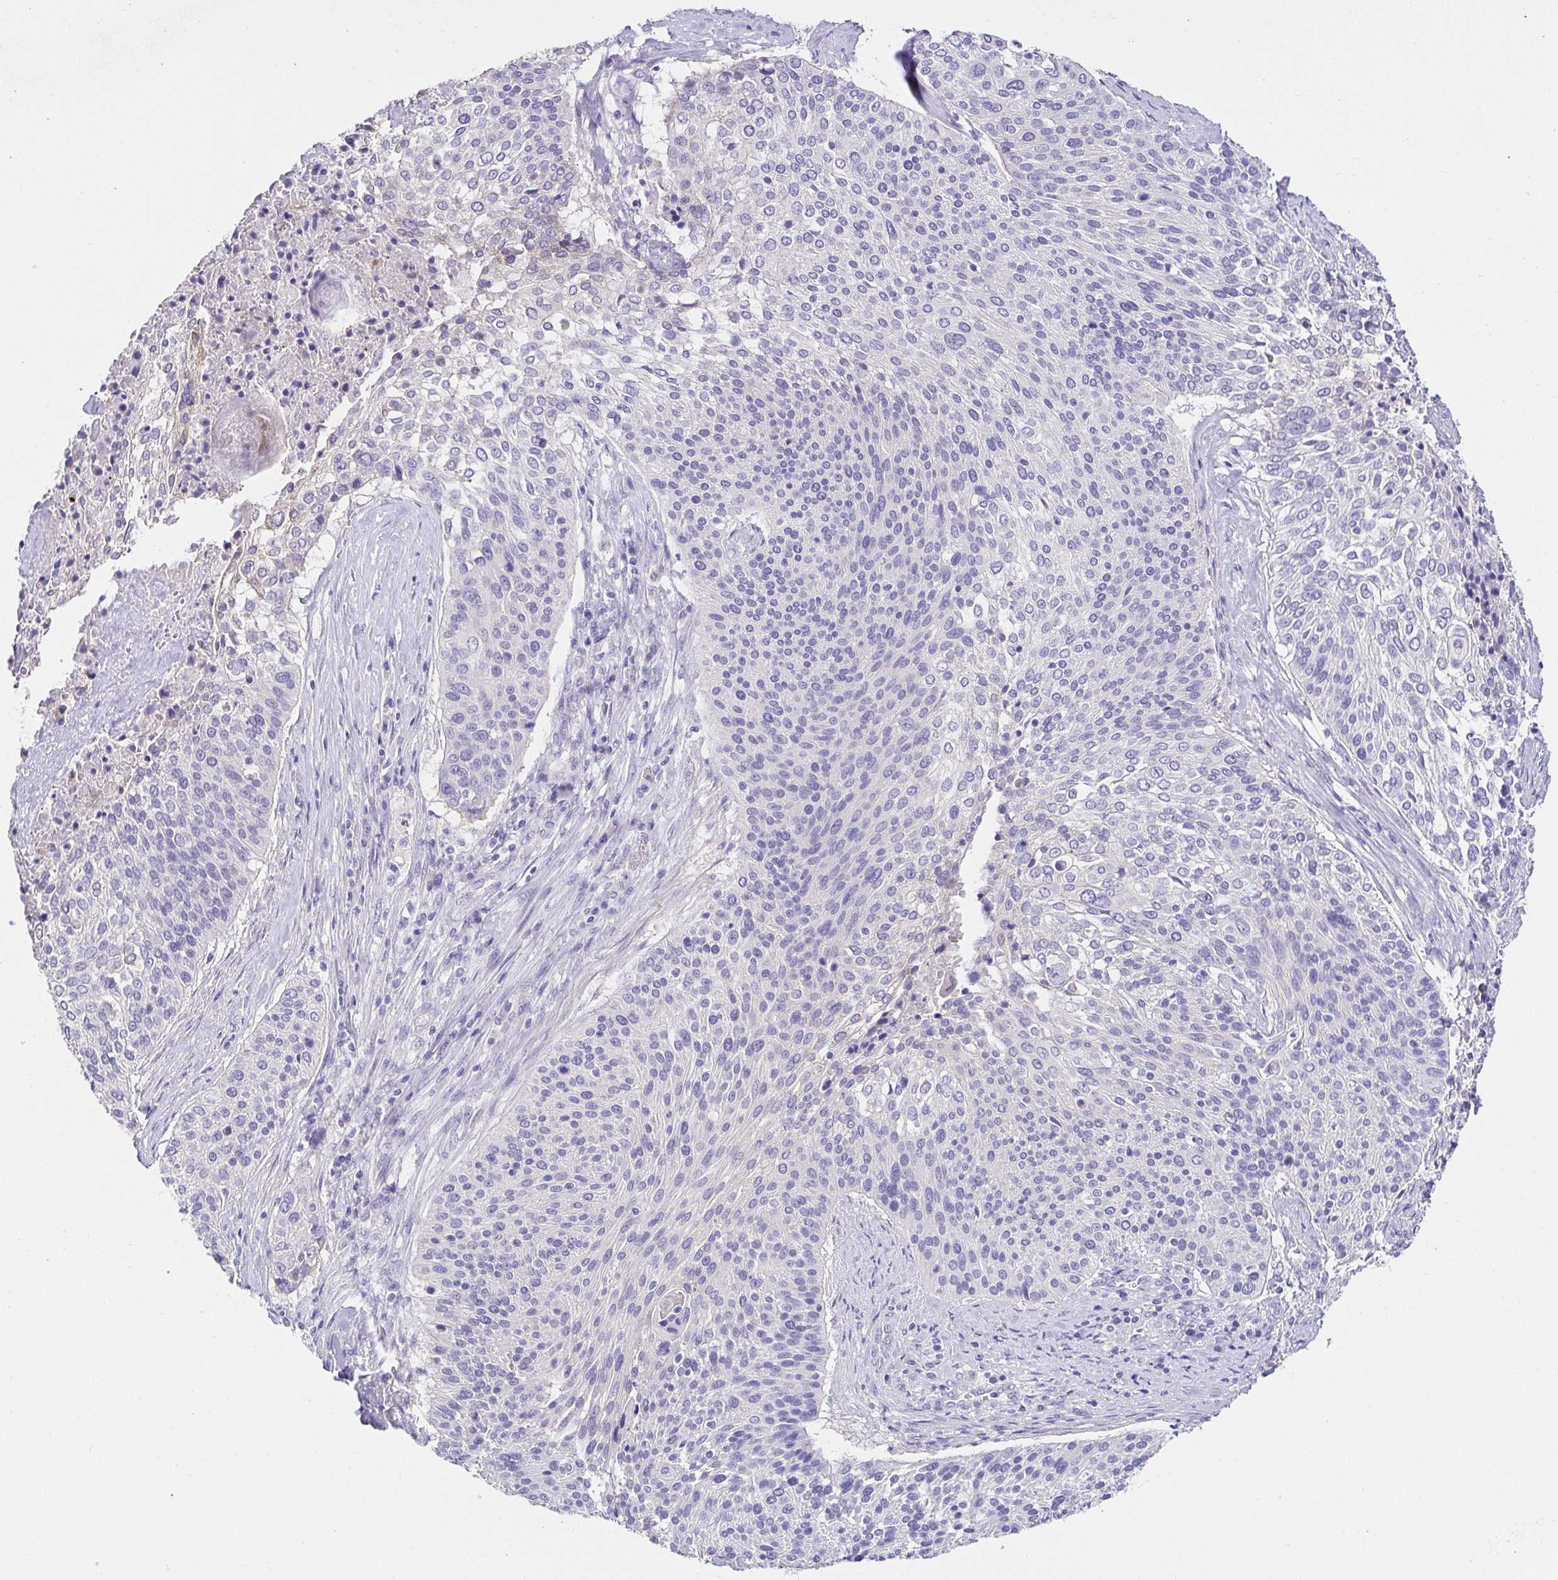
{"staining": {"intensity": "negative", "quantity": "none", "location": "none"}, "tissue": "cervical cancer", "cell_type": "Tumor cells", "image_type": "cancer", "snomed": [{"axis": "morphology", "description": "Squamous cell carcinoma, NOS"}, {"axis": "topography", "description": "Cervix"}], "caption": "Immunohistochemistry (IHC) image of human cervical squamous cell carcinoma stained for a protein (brown), which shows no expression in tumor cells.", "gene": "CDO1", "patient": {"sex": "female", "age": 31}}